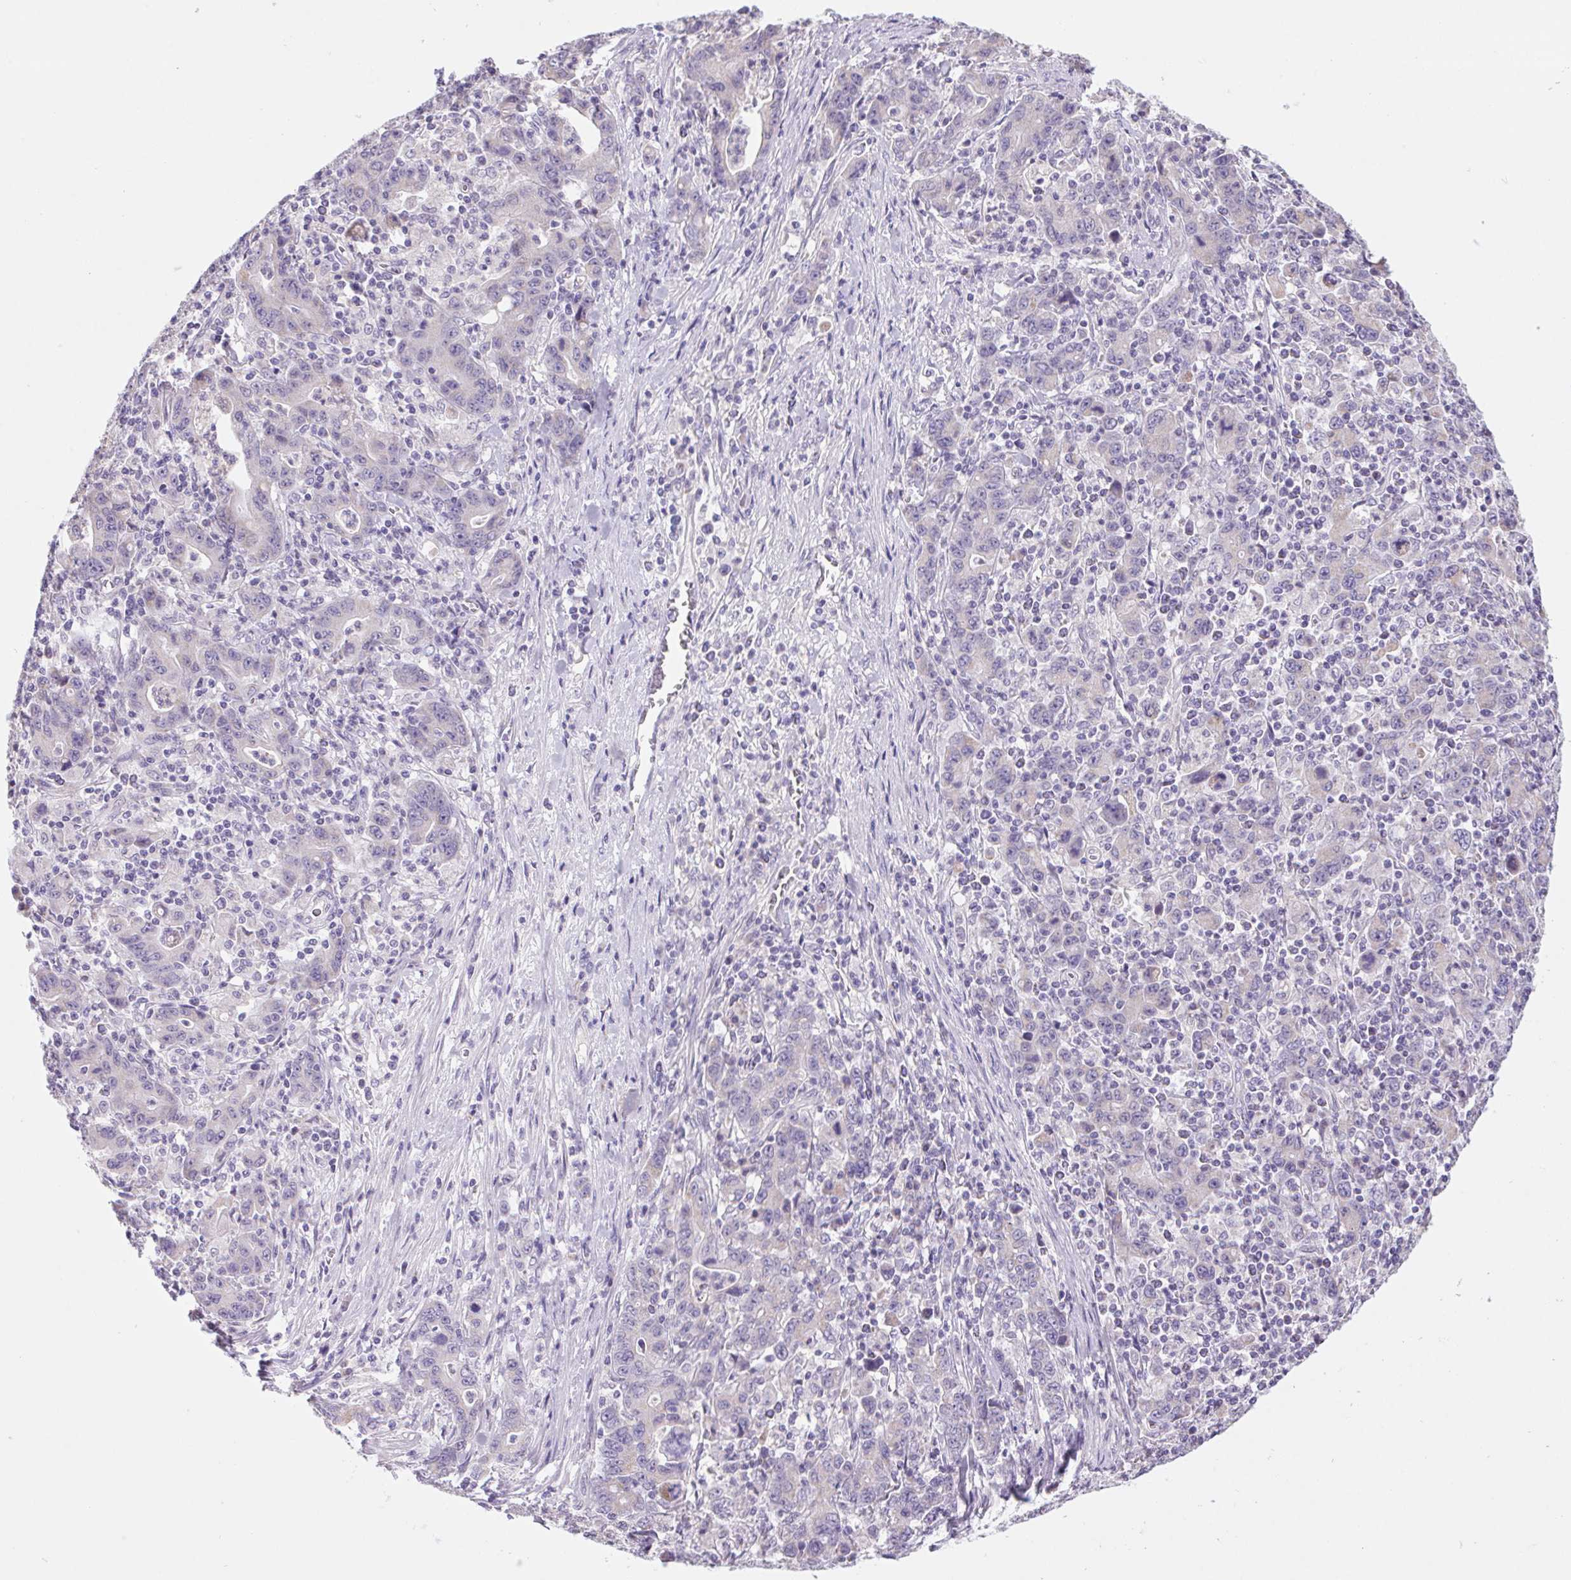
{"staining": {"intensity": "negative", "quantity": "none", "location": "none"}, "tissue": "stomach cancer", "cell_type": "Tumor cells", "image_type": "cancer", "snomed": [{"axis": "morphology", "description": "Adenocarcinoma, NOS"}, {"axis": "topography", "description": "Stomach, upper"}], "caption": "DAB (3,3'-diaminobenzidine) immunohistochemical staining of human stomach cancer displays no significant positivity in tumor cells. (Immunohistochemistry, brightfield microscopy, high magnification).", "gene": "DPPA5", "patient": {"sex": "male", "age": 69}}